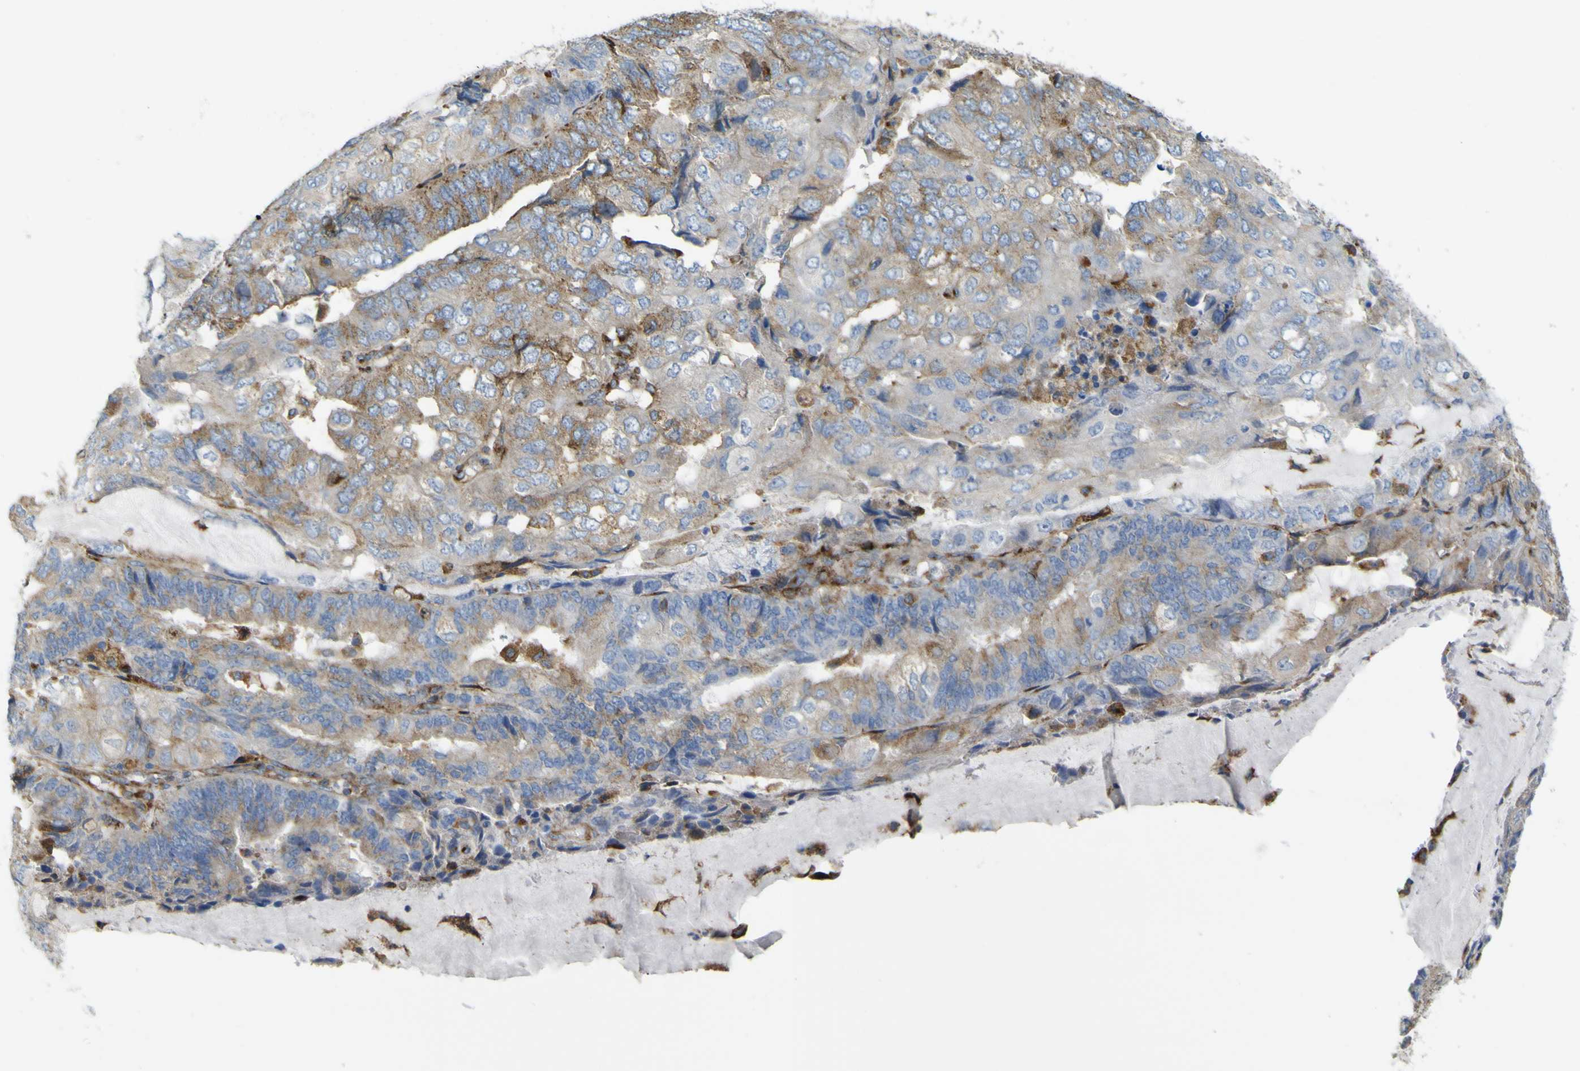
{"staining": {"intensity": "weak", "quantity": ">75%", "location": "cytoplasmic/membranous"}, "tissue": "endometrial cancer", "cell_type": "Tumor cells", "image_type": "cancer", "snomed": [{"axis": "morphology", "description": "Adenocarcinoma, NOS"}, {"axis": "topography", "description": "Endometrium"}], "caption": "DAB immunohistochemical staining of endometrial cancer (adenocarcinoma) displays weak cytoplasmic/membranous protein positivity in about >75% of tumor cells. (IHC, brightfield microscopy, high magnification).", "gene": "IGF2R", "patient": {"sex": "female", "age": 81}}